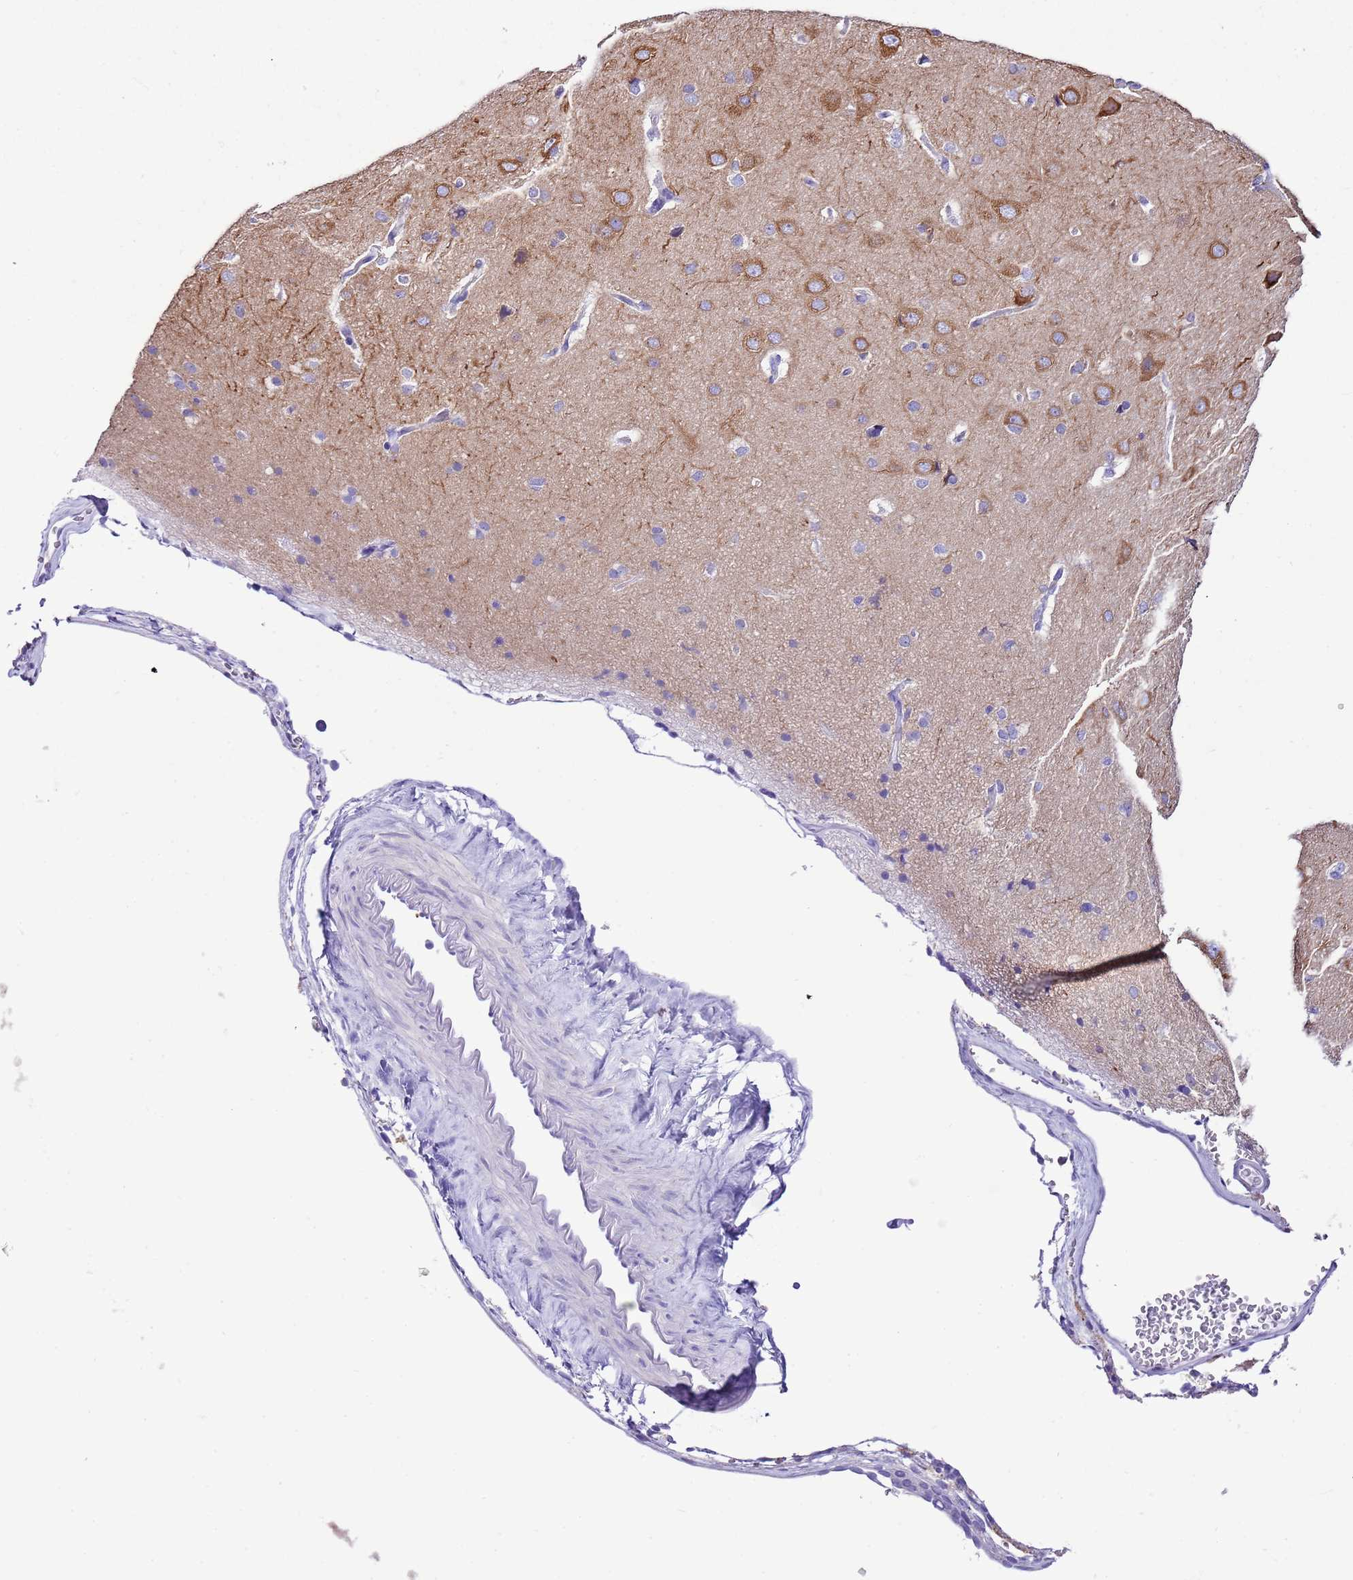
{"staining": {"intensity": "negative", "quantity": "none", "location": "none"}, "tissue": "cerebral cortex", "cell_type": "Endothelial cells", "image_type": "normal", "snomed": [{"axis": "morphology", "description": "Normal tissue, NOS"}, {"axis": "topography", "description": "Cerebral cortex"}], "caption": "Immunohistochemical staining of benign human cerebral cortex shows no significant positivity in endothelial cells.", "gene": "KCNC1", "patient": {"sex": "male", "age": 62}}